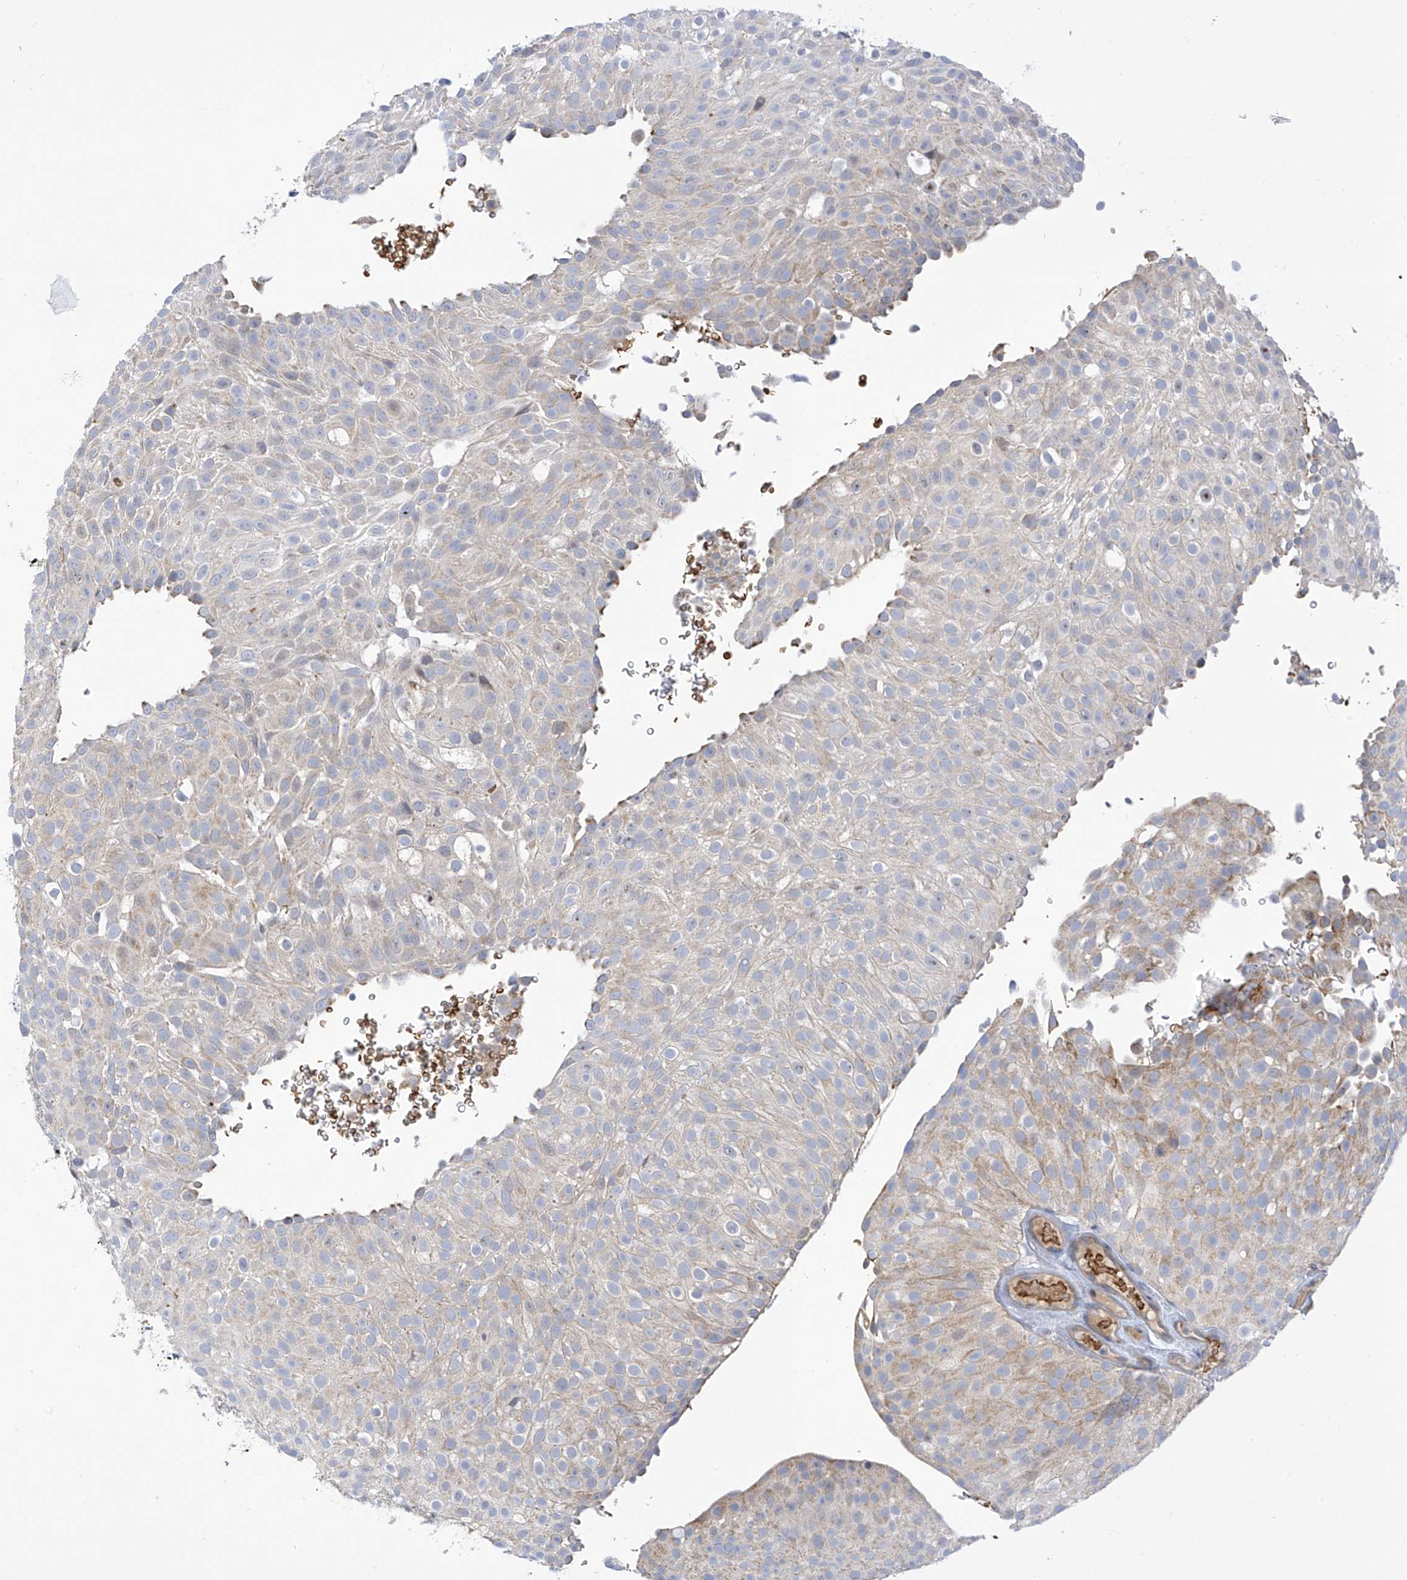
{"staining": {"intensity": "weak", "quantity": "<25%", "location": "cytoplasmic/membranous"}, "tissue": "urothelial cancer", "cell_type": "Tumor cells", "image_type": "cancer", "snomed": [{"axis": "morphology", "description": "Urothelial carcinoma, Low grade"}, {"axis": "topography", "description": "Urinary bladder"}], "caption": "Immunohistochemical staining of urothelial cancer reveals no significant staining in tumor cells.", "gene": "METTL18", "patient": {"sex": "male", "age": 78}}